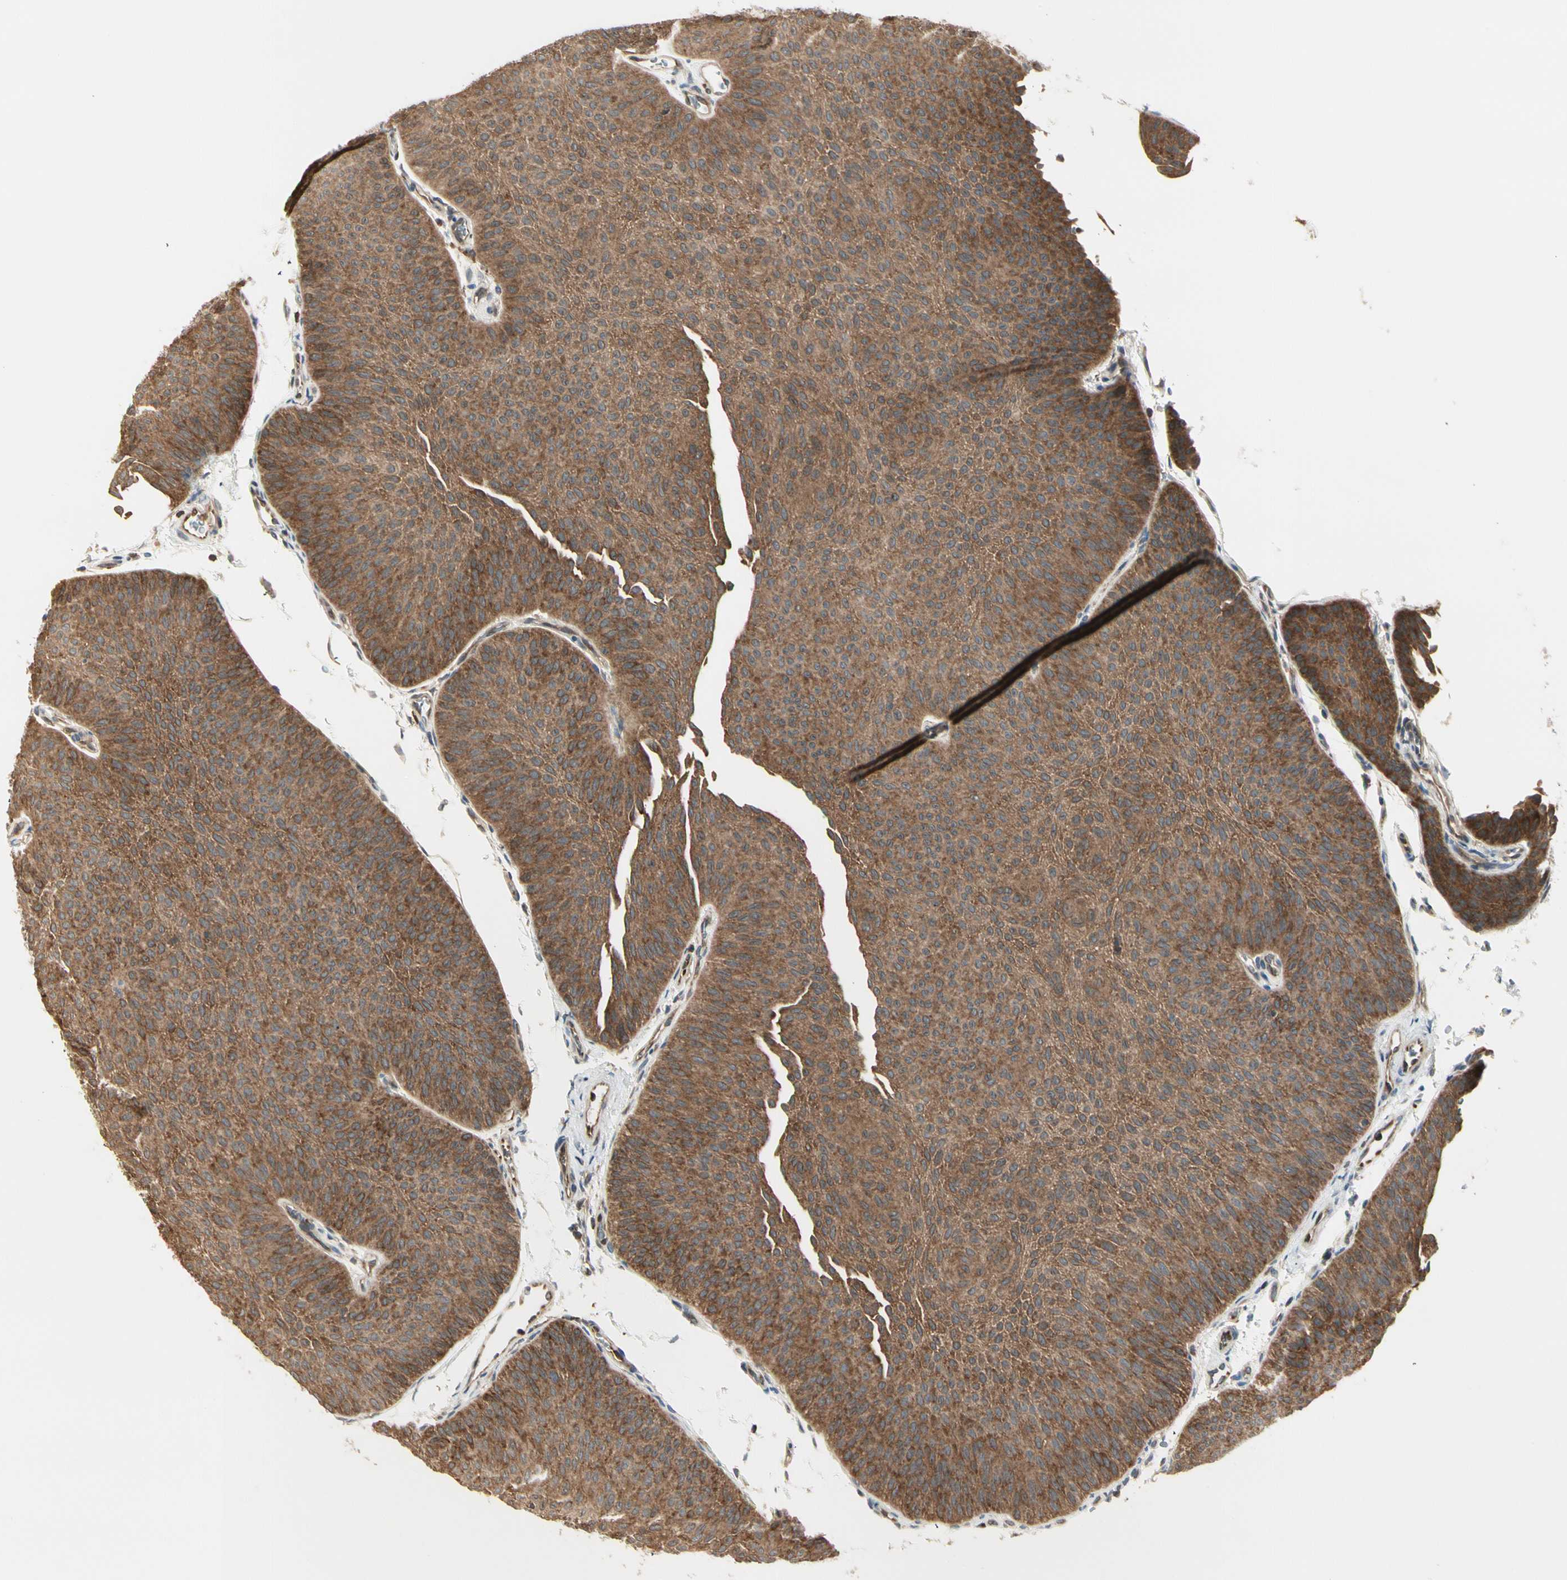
{"staining": {"intensity": "strong", "quantity": ">75%", "location": "cytoplasmic/membranous"}, "tissue": "urothelial cancer", "cell_type": "Tumor cells", "image_type": "cancer", "snomed": [{"axis": "morphology", "description": "Urothelial carcinoma, Low grade"}, {"axis": "topography", "description": "Urinary bladder"}], "caption": "Immunohistochemical staining of human urothelial carcinoma (low-grade) reveals high levels of strong cytoplasmic/membranous expression in approximately >75% of tumor cells. Nuclei are stained in blue.", "gene": "OXSR1", "patient": {"sex": "female", "age": 60}}